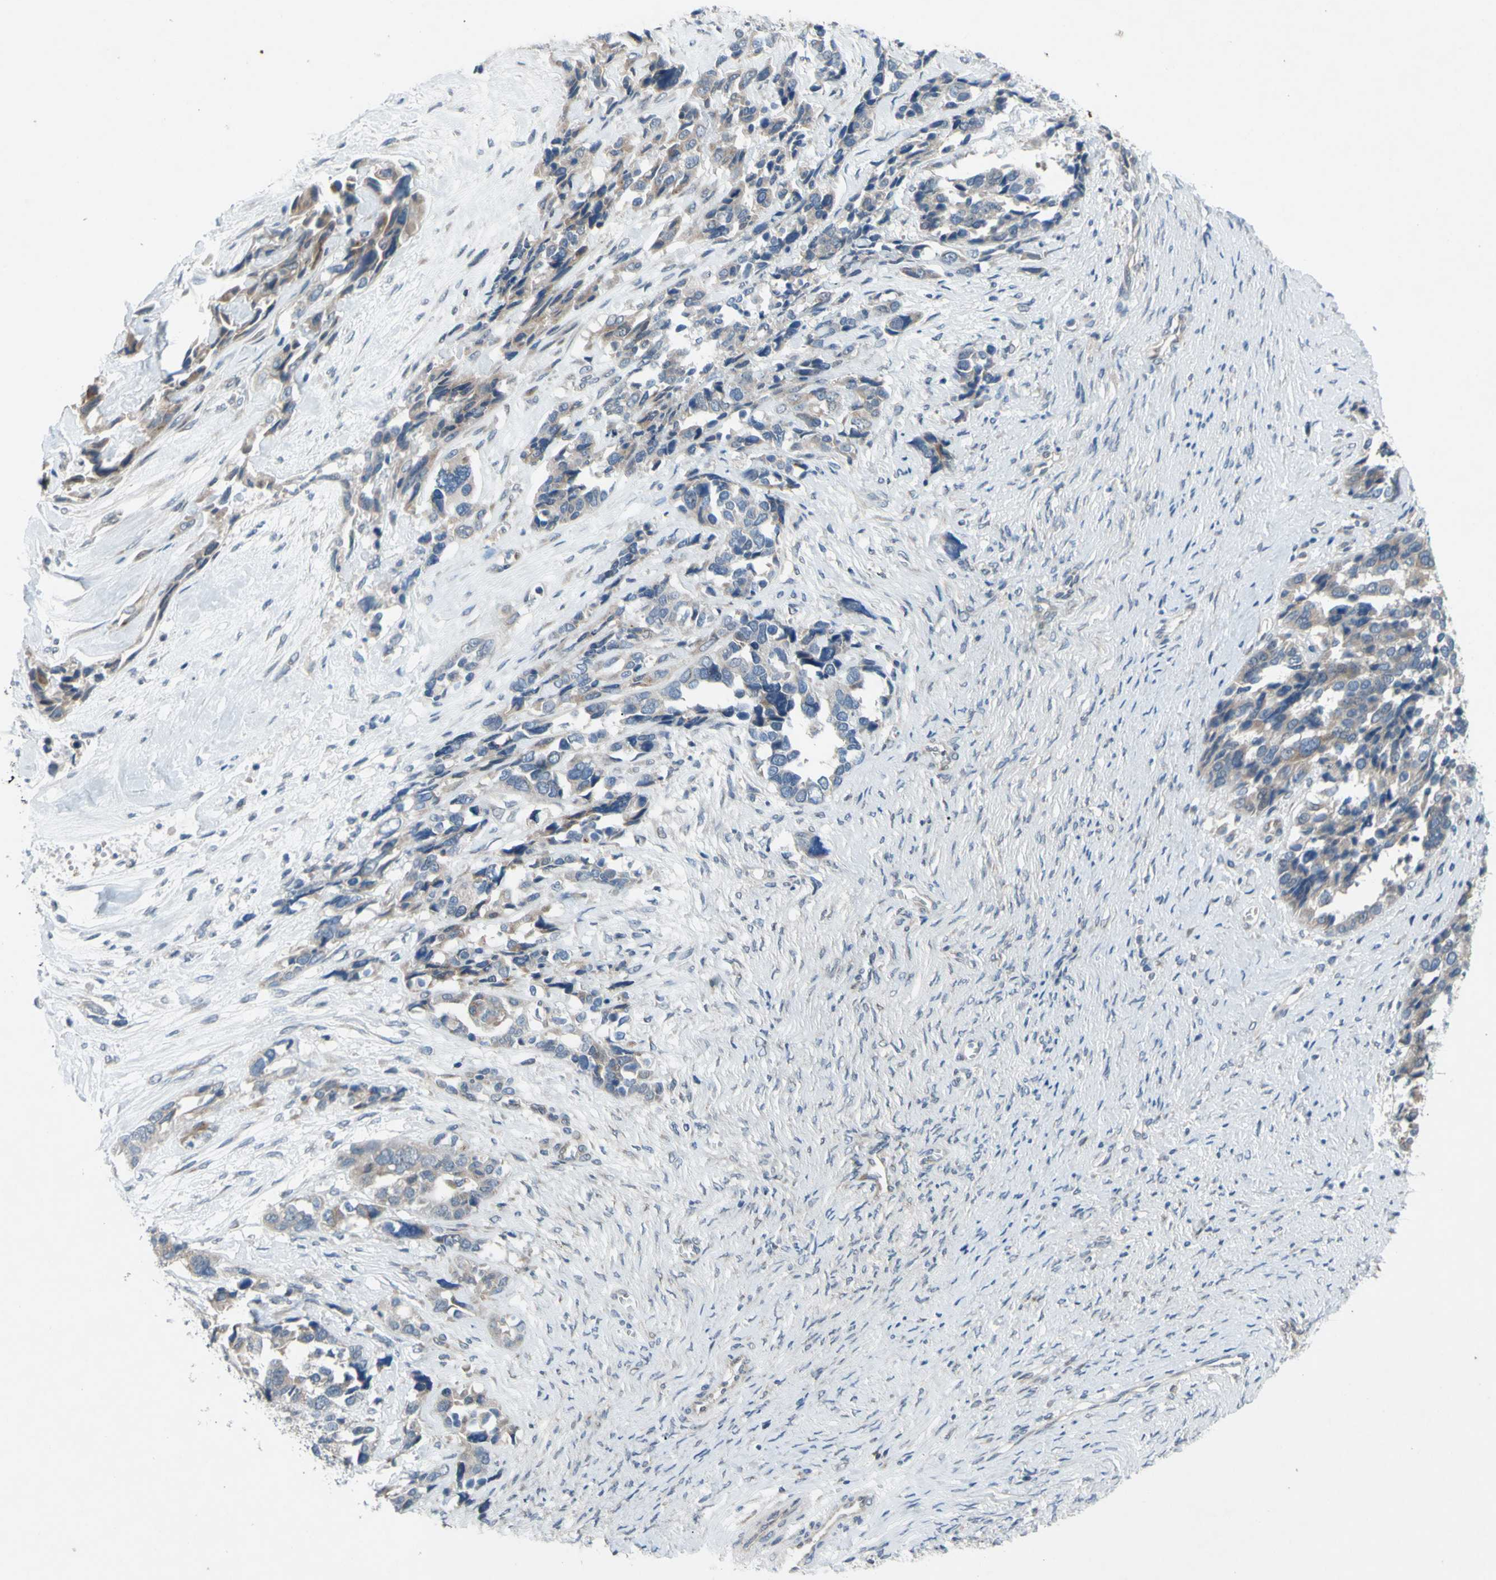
{"staining": {"intensity": "weak", "quantity": ">75%", "location": "cytoplasmic/membranous"}, "tissue": "ovarian cancer", "cell_type": "Tumor cells", "image_type": "cancer", "snomed": [{"axis": "morphology", "description": "Cystadenocarcinoma, serous, NOS"}, {"axis": "topography", "description": "Ovary"}], "caption": "IHC staining of ovarian serous cystadenocarcinoma, which displays low levels of weak cytoplasmic/membranous expression in approximately >75% of tumor cells indicating weak cytoplasmic/membranous protein staining. The staining was performed using DAB (3,3'-diaminobenzidine) (brown) for protein detection and nuclei were counterstained in hematoxylin (blue).", "gene": "GRAMD2B", "patient": {"sex": "female", "age": 44}}